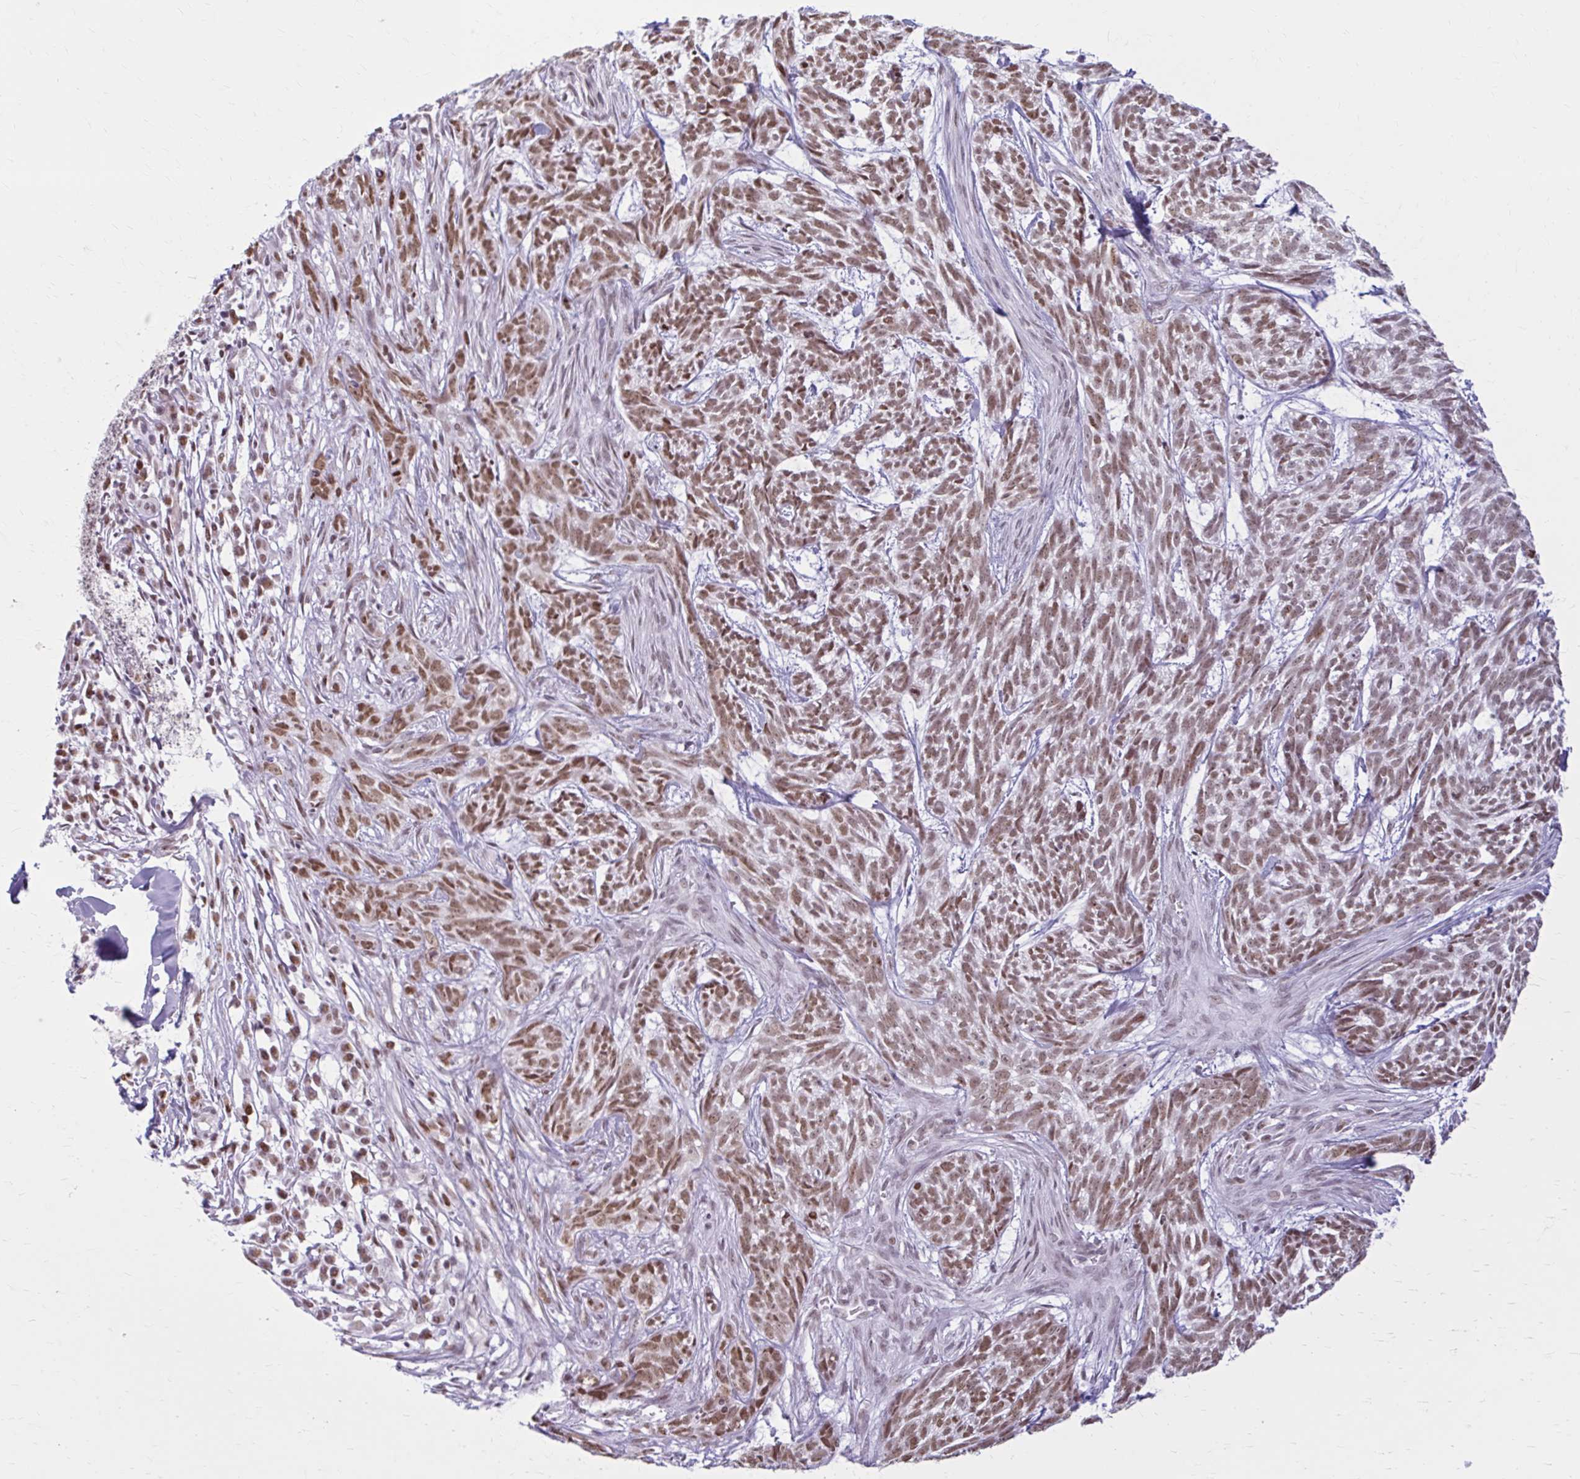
{"staining": {"intensity": "moderate", "quantity": ">75%", "location": "nuclear"}, "tissue": "skin cancer", "cell_type": "Tumor cells", "image_type": "cancer", "snomed": [{"axis": "morphology", "description": "Basal cell carcinoma"}, {"axis": "topography", "description": "Skin"}], "caption": "This image displays skin cancer (basal cell carcinoma) stained with immunohistochemistry (IHC) to label a protein in brown. The nuclear of tumor cells show moderate positivity for the protein. Nuclei are counter-stained blue.", "gene": "PABIR1", "patient": {"sex": "female", "age": 93}}